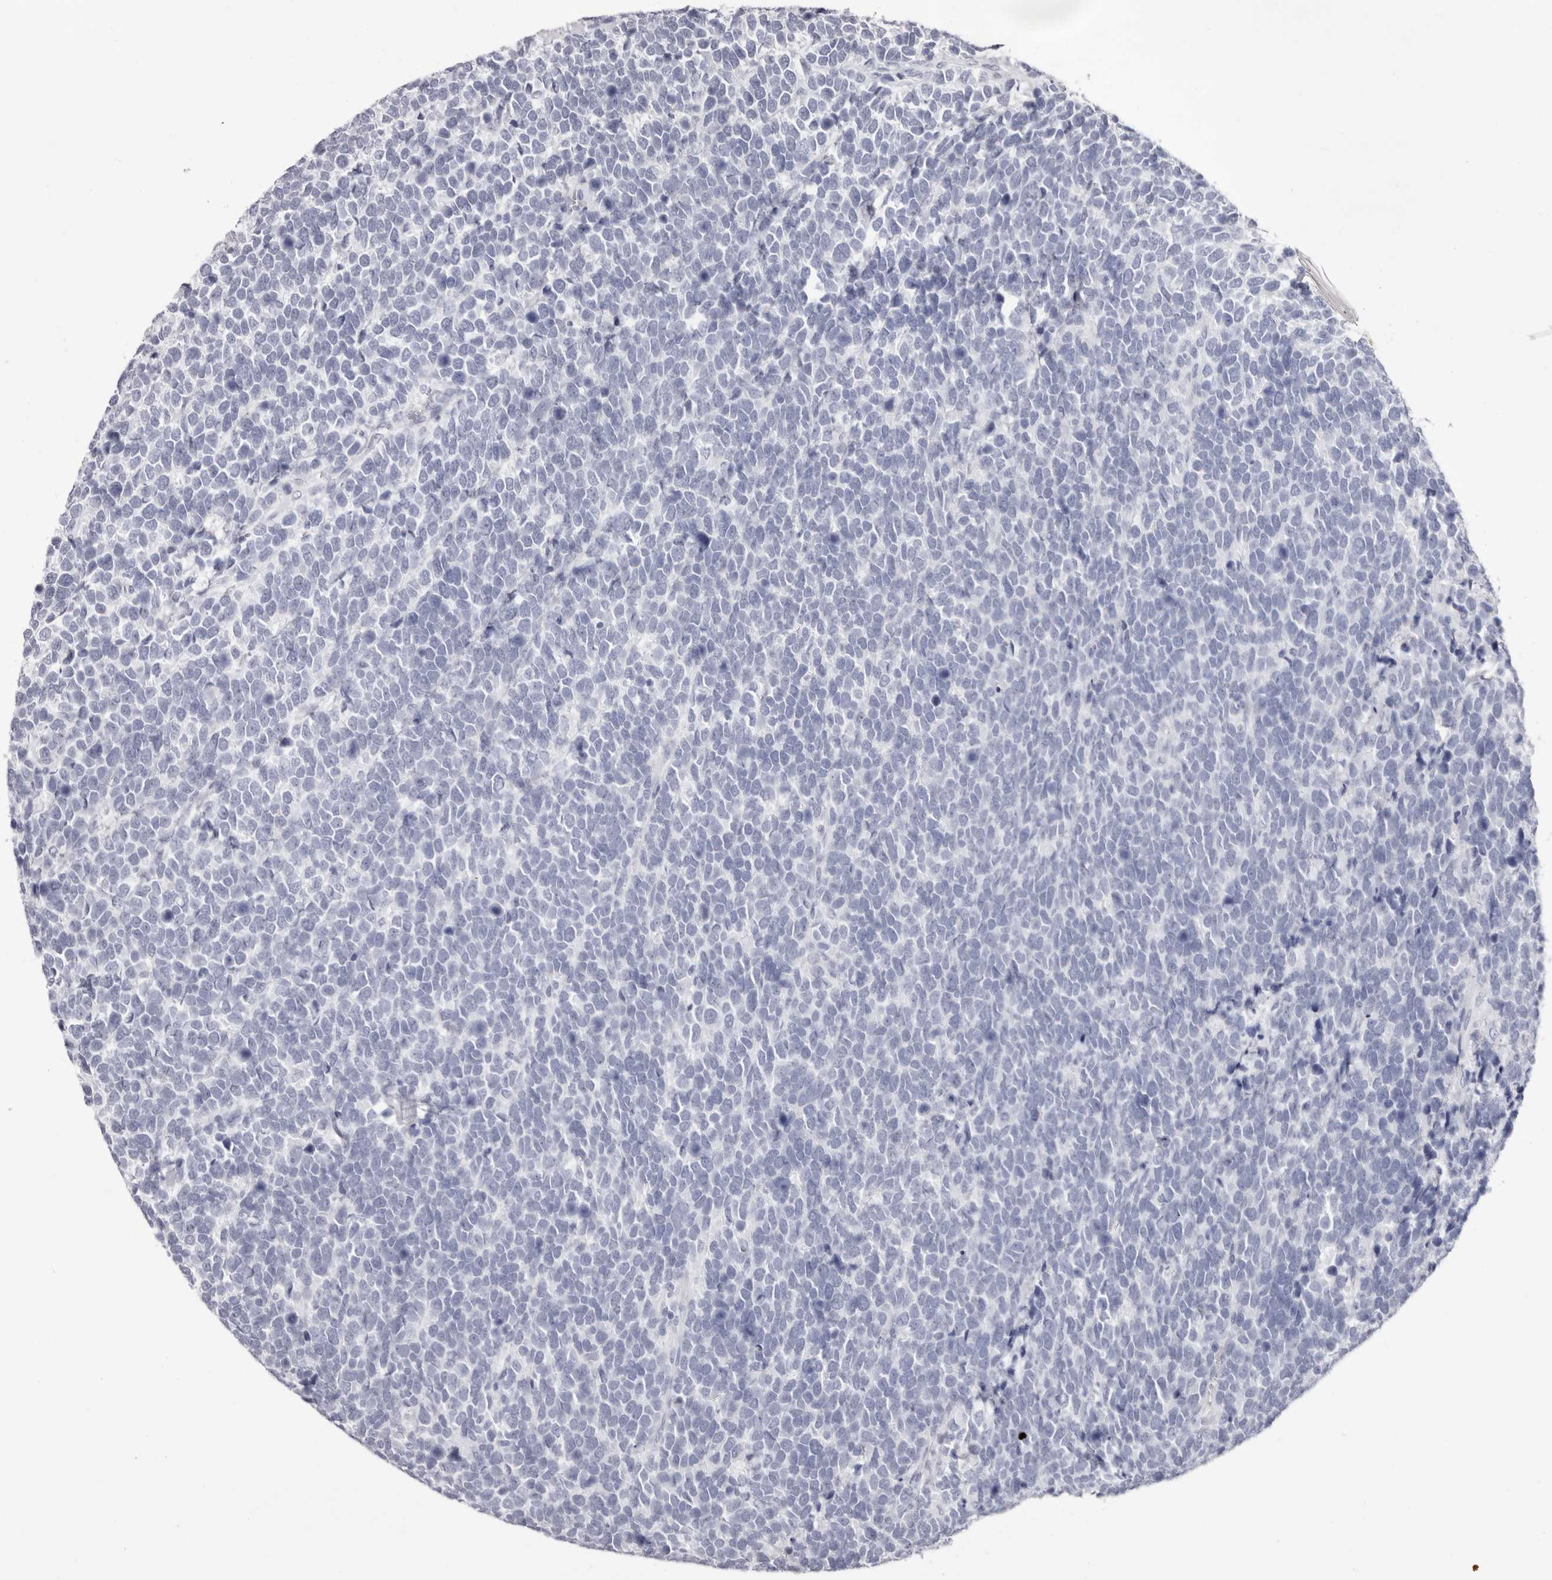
{"staining": {"intensity": "negative", "quantity": "none", "location": "none"}, "tissue": "urothelial cancer", "cell_type": "Tumor cells", "image_type": "cancer", "snomed": [{"axis": "morphology", "description": "Urothelial carcinoma, High grade"}, {"axis": "topography", "description": "Urinary bladder"}], "caption": "Tumor cells are negative for brown protein staining in urothelial cancer.", "gene": "LPO", "patient": {"sex": "female", "age": 82}}